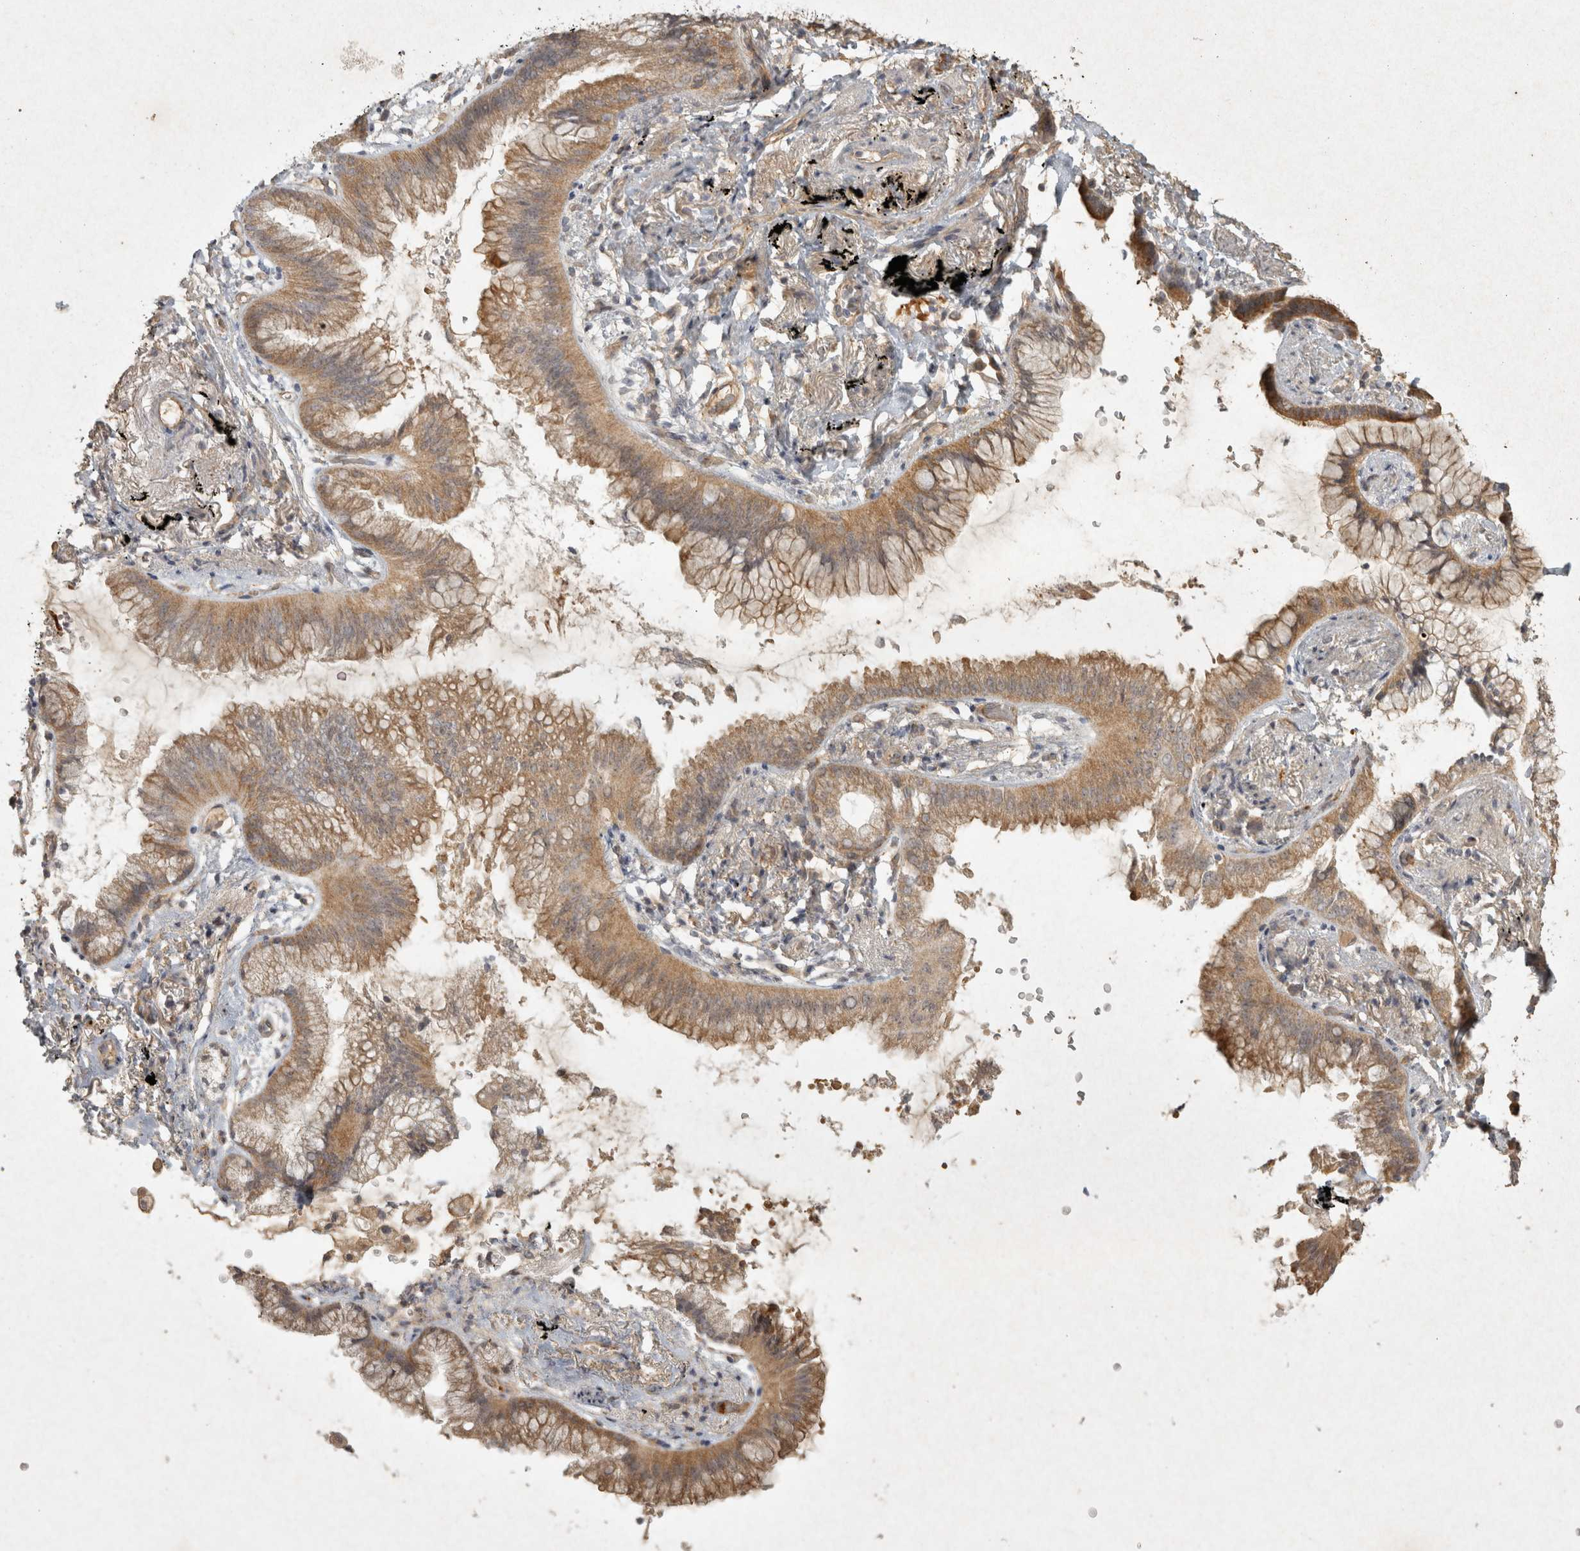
{"staining": {"intensity": "moderate", "quantity": ">75%", "location": "cytoplasmic/membranous"}, "tissue": "lung cancer", "cell_type": "Tumor cells", "image_type": "cancer", "snomed": [{"axis": "morphology", "description": "Adenocarcinoma, NOS"}, {"axis": "topography", "description": "Lung"}], "caption": "Immunohistochemical staining of human adenocarcinoma (lung) reveals medium levels of moderate cytoplasmic/membranous protein positivity in about >75% of tumor cells.", "gene": "OSTN", "patient": {"sex": "female", "age": 70}}